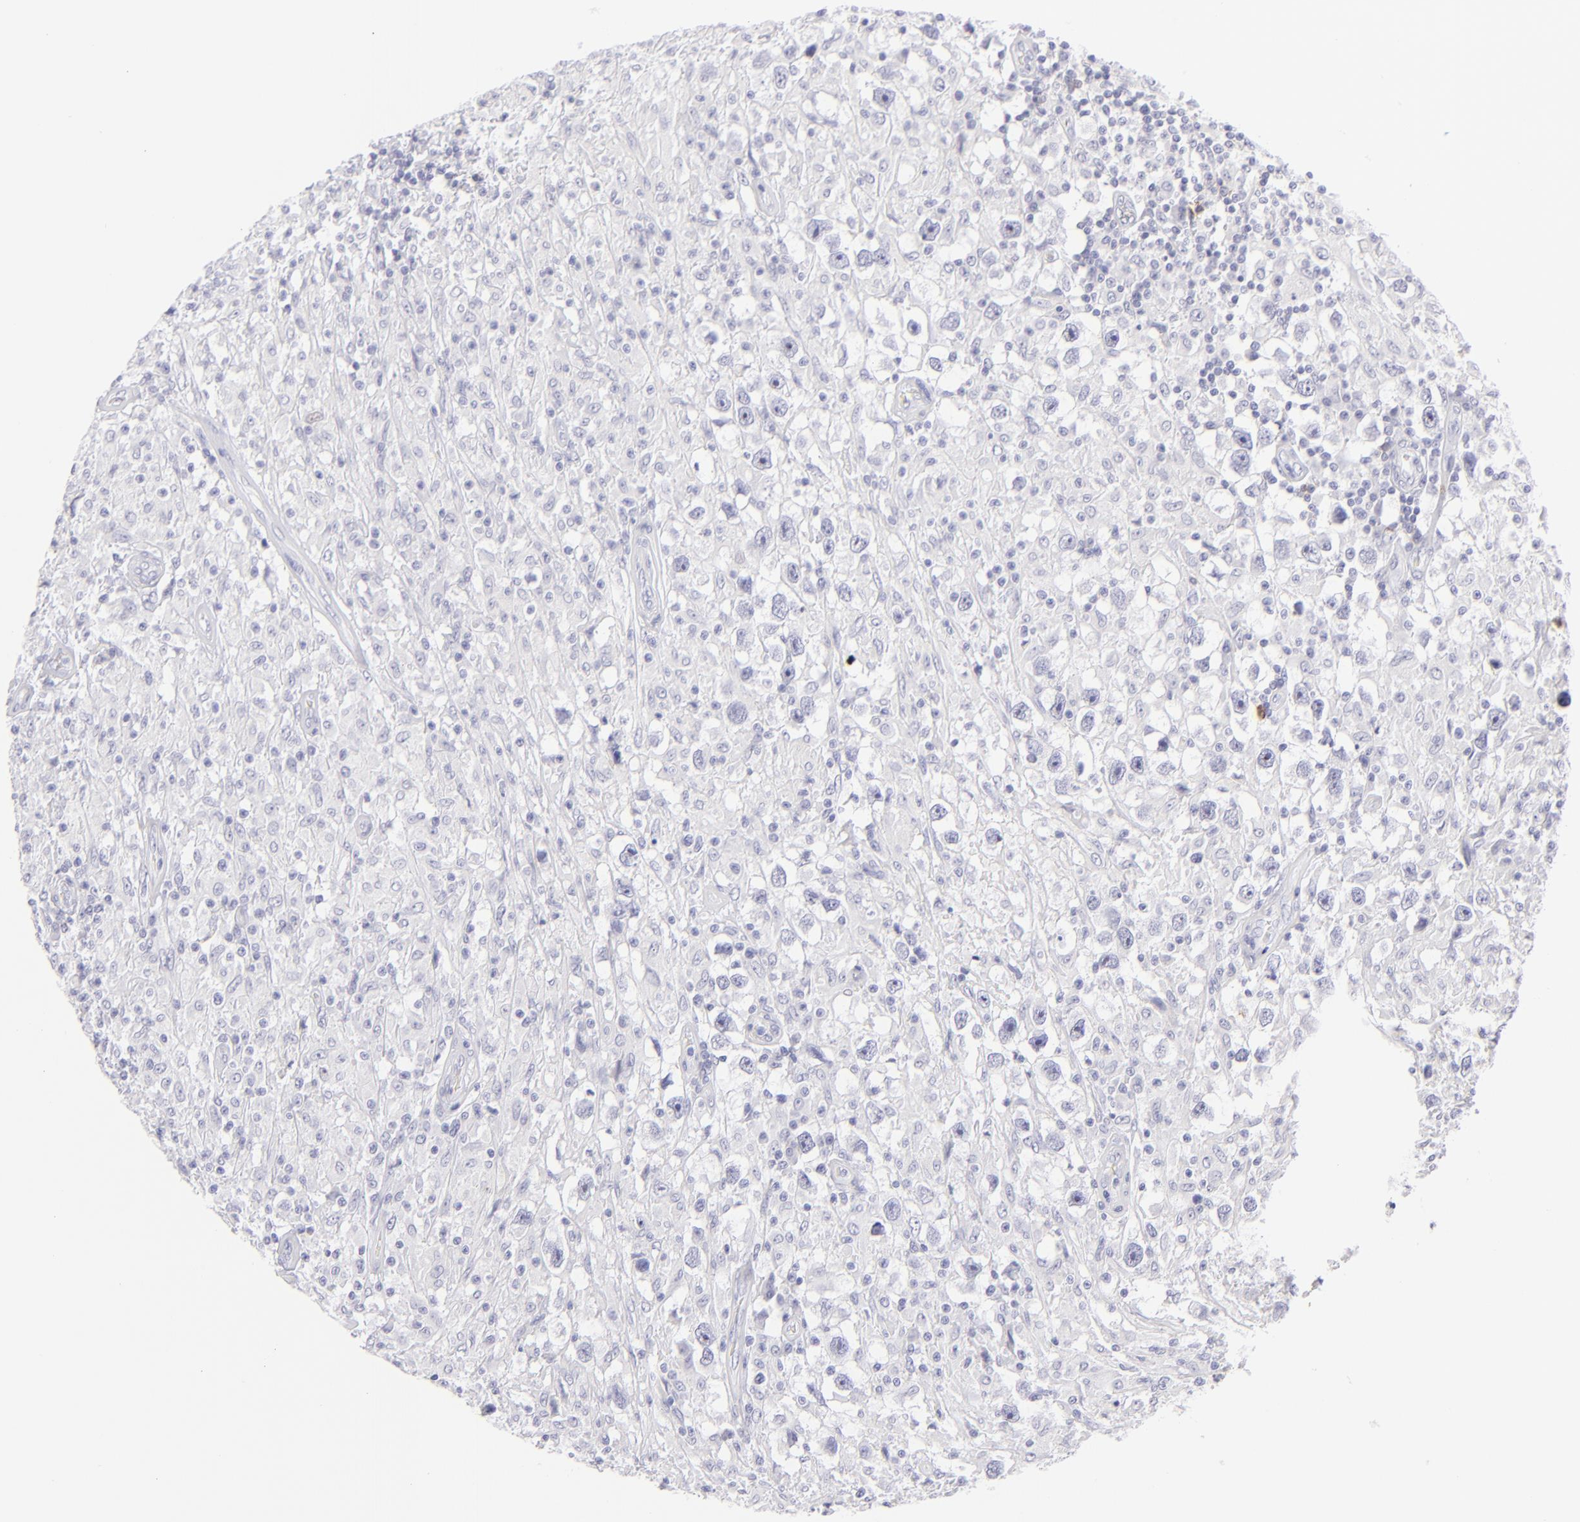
{"staining": {"intensity": "negative", "quantity": "none", "location": "none"}, "tissue": "testis cancer", "cell_type": "Tumor cells", "image_type": "cancer", "snomed": [{"axis": "morphology", "description": "Seminoma, NOS"}, {"axis": "topography", "description": "Testis"}], "caption": "Testis cancer was stained to show a protein in brown. There is no significant staining in tumor cells.", "gene": "FCER2", "patient": {"sex": "male", "age": 34}}